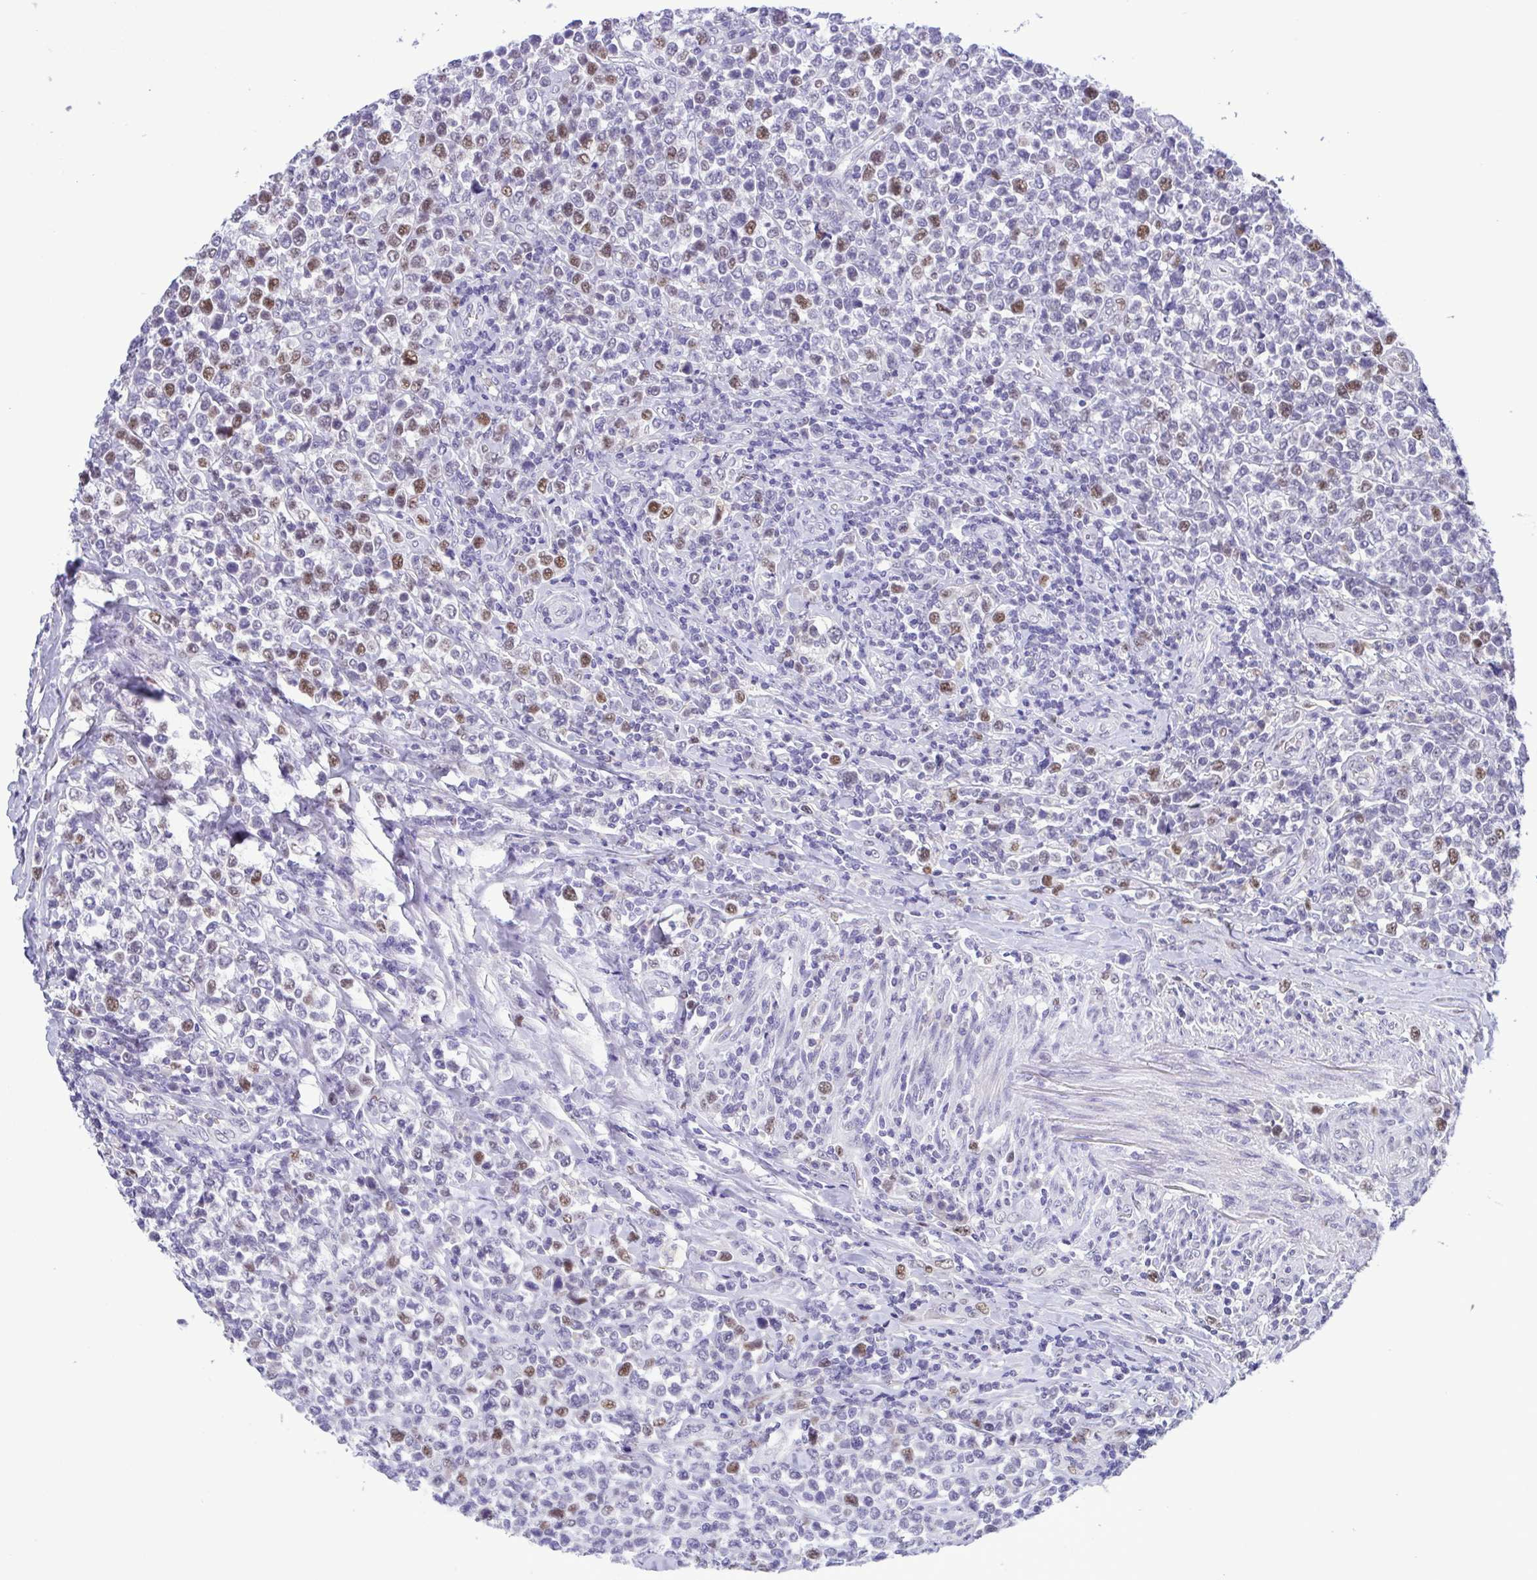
{"staining": {"intensity": "moderate", "quantity": "25%-75%", "location": "nuclear"}, "tissue": "lymphoma", "cell_type": "Tumor cells", "image_type": "cancer", "snomed": [{"axis": "morphology", "description": "Malignant lymphoma, non-Hodgkin's type, High grade"}, {"axis": "topography", "description": "Soft tissue"}], "caption": "The immunohistochemical stain highlights moderate nuclear expression in tumor cells of lymphoma tissue.", "gene": "TIPIN", "patient": {"sex": "female", "age": 56}}